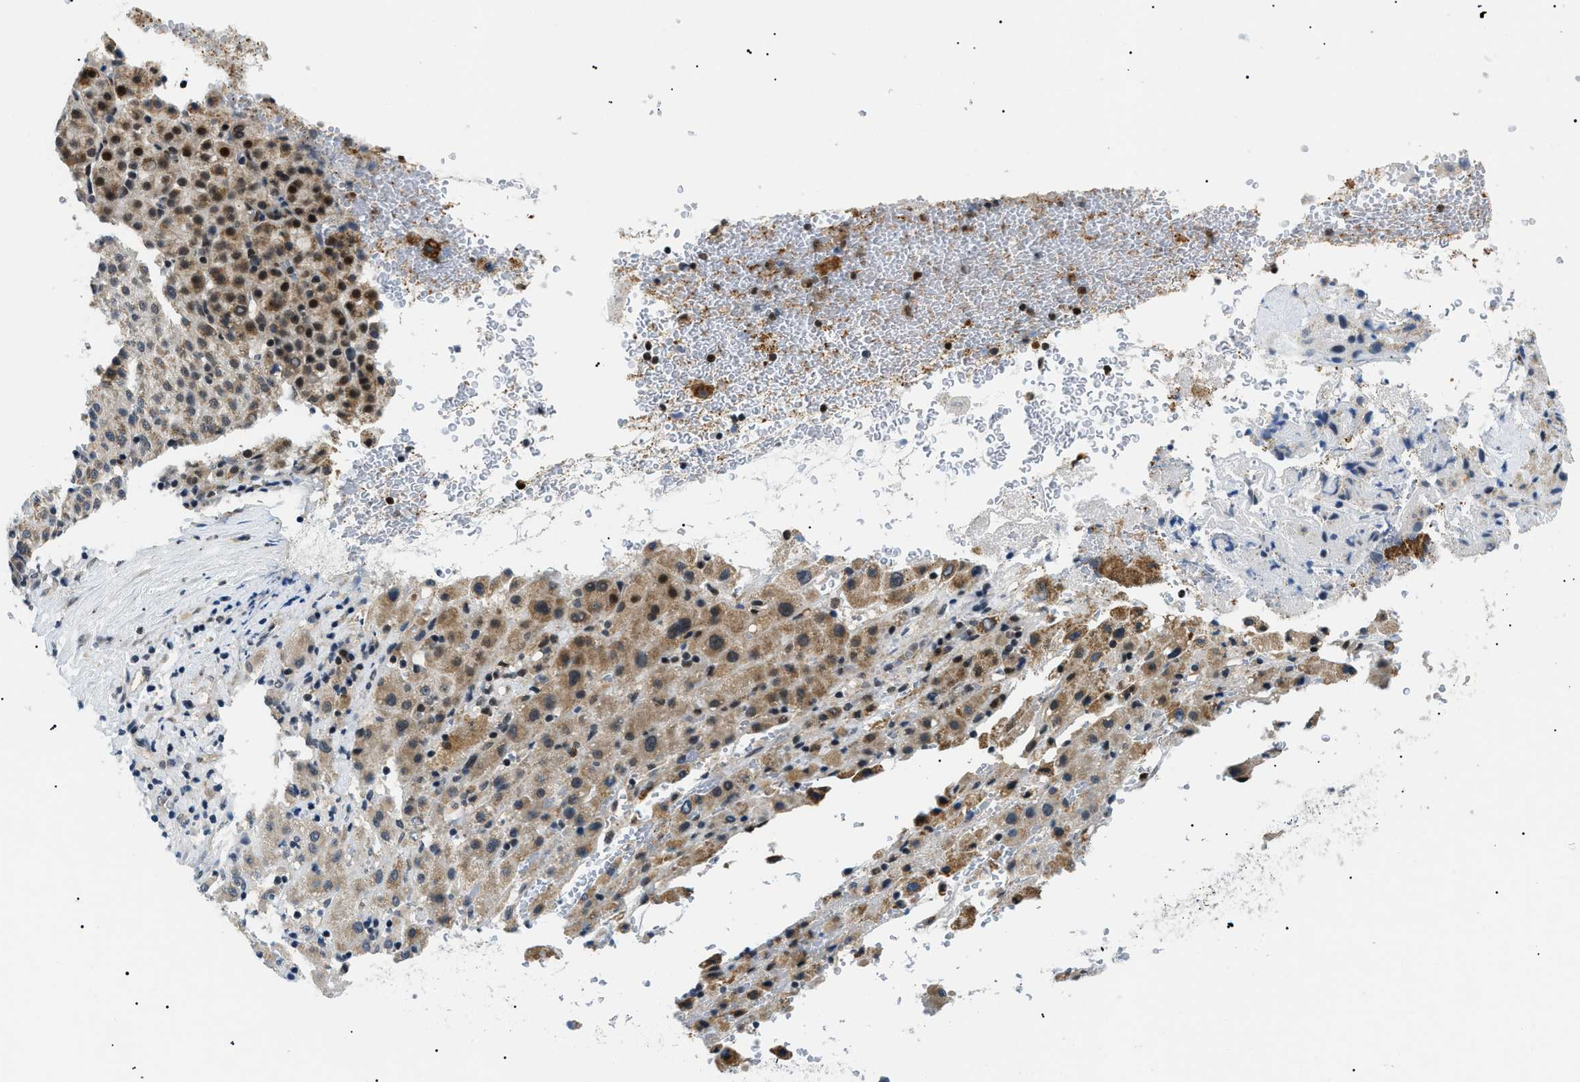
{"staining": {"intensity": "moderate", "quantity": ">75%", "location": "cytoplasmic/membranous,nuclear"}, "tissue": "liver cancer", "cell_type": "Tumor cells", "image_type": "cancer", "snomed": [{"axis": "morphology", "description": "Carcinoma, Hepatocellular, NOS"}, {"axis": "topography", "description": "Liver"}], "caption": "DAB (3,3'-diaminobenzidine) immunohistochemical staining of human liver cancer (hepatocellular carcinoma) exhibits moderate cytoplasmic/membranous and nuclear protein expression in about >75% of tumor cells. (DAB (3,3'-diaminobenzidine) = brown stain, brightfield microscopy at high magnification).", "gene": "RBM15", "patient": {"sex": "female", "age": 58}}